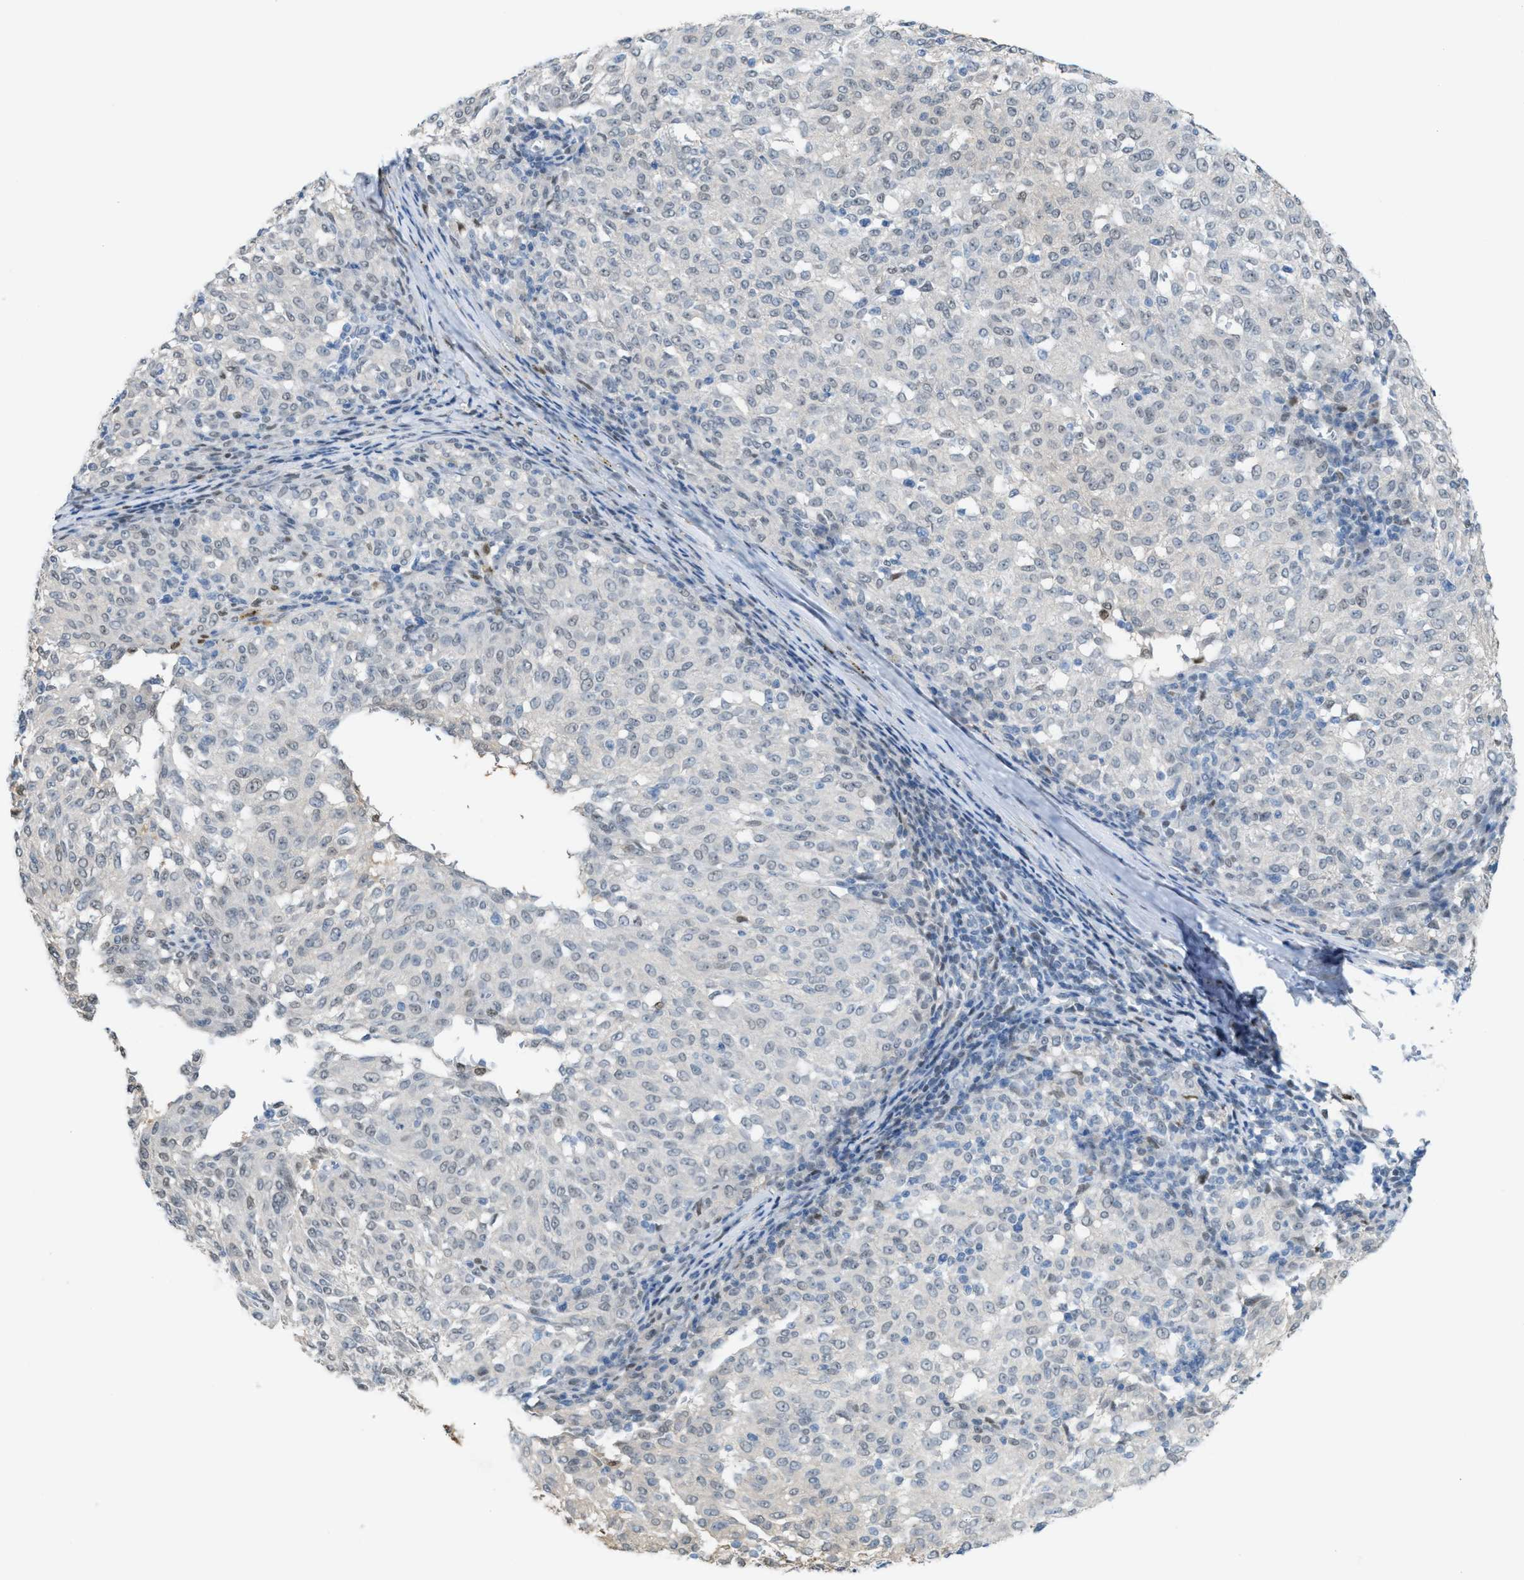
{"staining": {"intensity": "weak", "quantity": "<25%", "location": "nuclear"}, "tissue": "melanoma", "cell_type": "Tumor cells", "image_type": "cancer", "snomed": [{"axis": "morphology", "description": "Malignant melanoma, NOS"}, {"axis": "topography", "description": "Skin"}], "caption": "Immunohistochemical staining of human melanoma shows no significant positivity in tumor cells.", "gene": "PPM1D", "patient": {"sex": "female", "age": 72}}